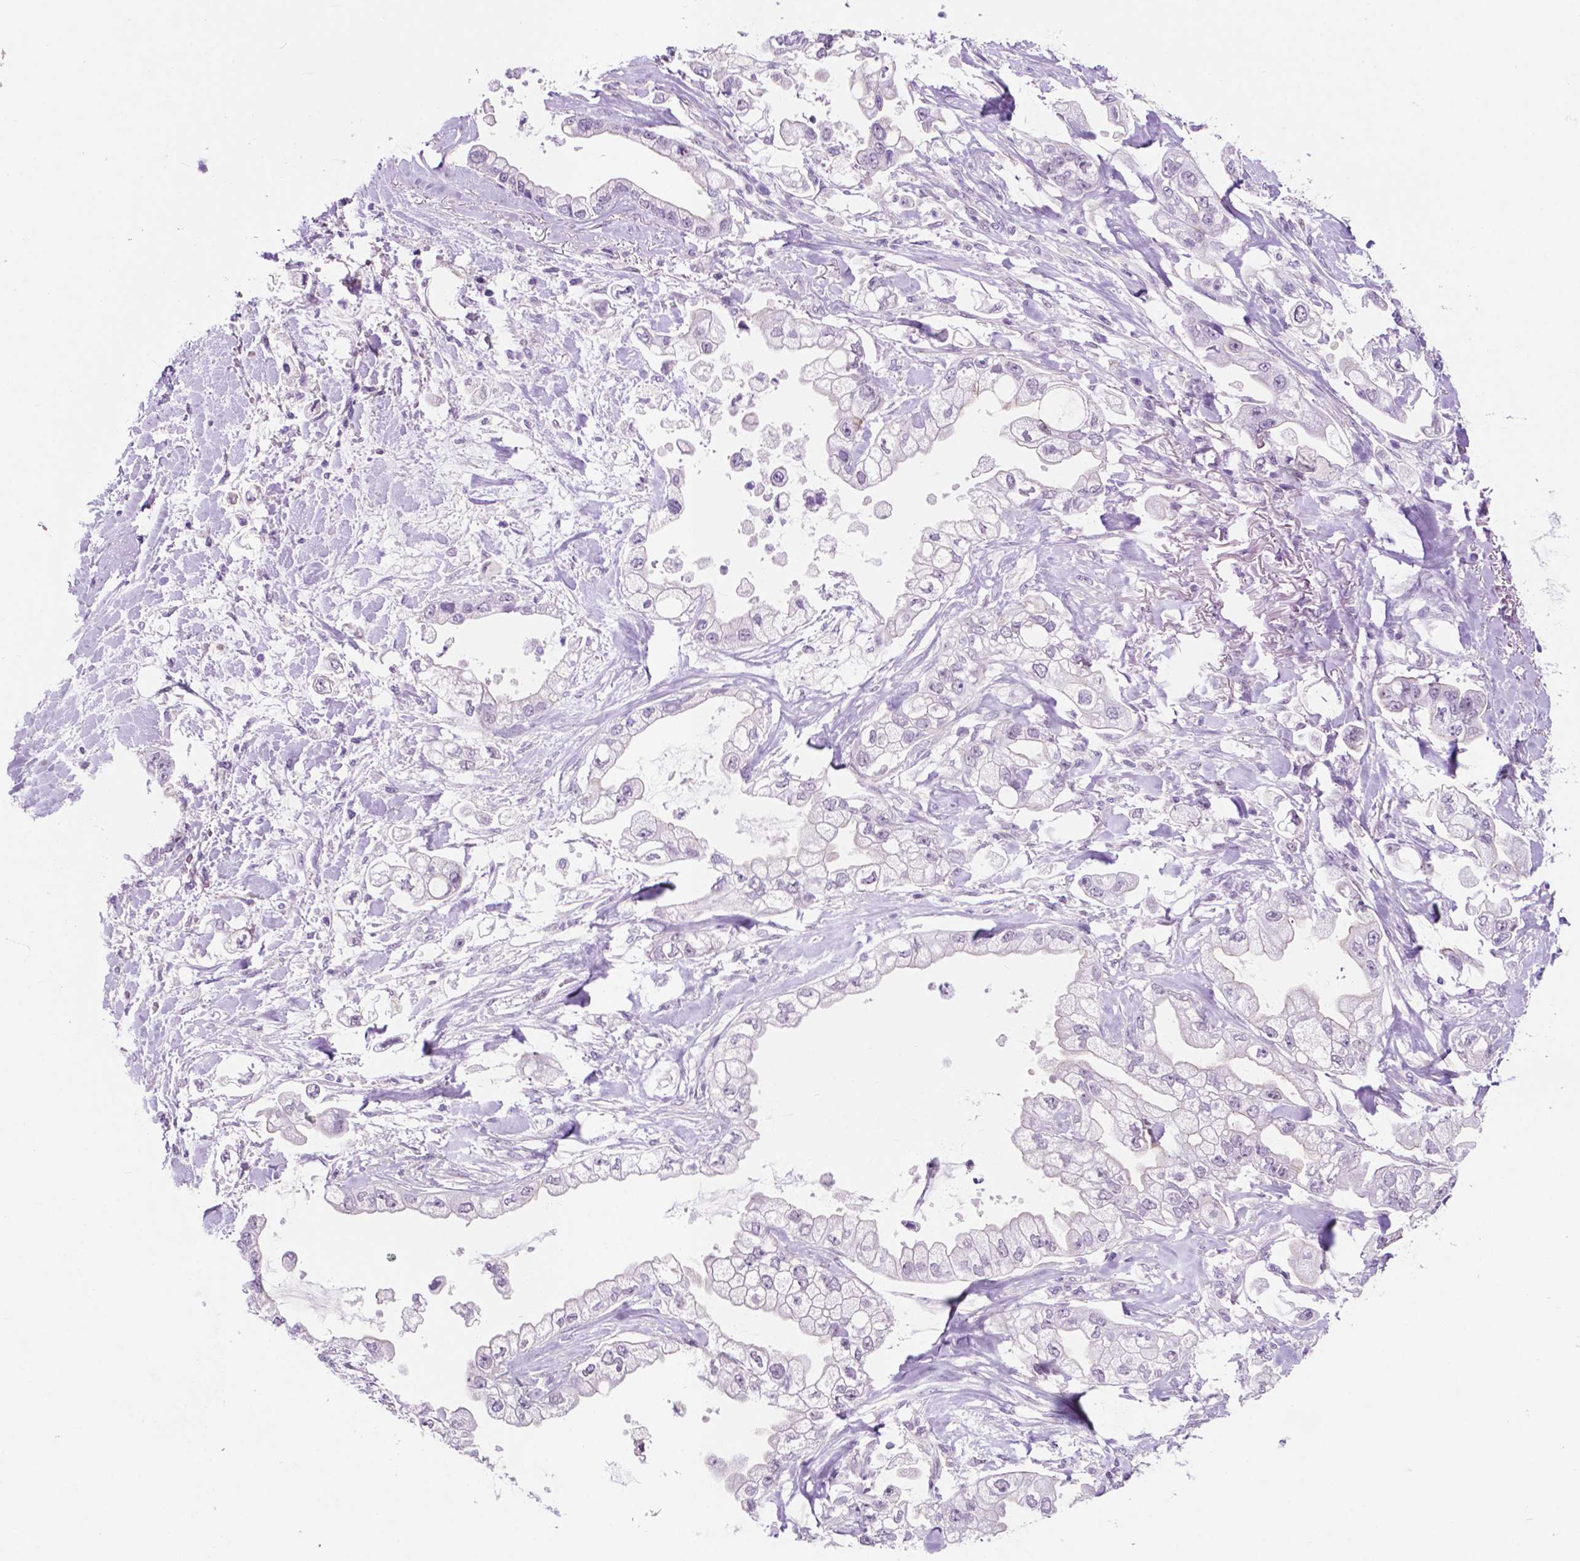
{"staining": {"intensity": "negative", "quantity": "none", "location": "none"}, "tissue": "stomach cancer", "cell_type": "Tumor cells", "image_type": "cancer", "snomed": [{"axis": "morphology", "description": "Adenocarcinoma, NOS"}, {"axis": "topography", "description": "Stomach"}], "caption": "Immunohistochemistry histopathology image of neoplastic tissue: stomach cancer stained with DAB (3,3'-diaminobenzidine) shows no significant protein expression in tumor cells.", "gene": "ACY3", "patient": {"sex": "male", "age": 62}}